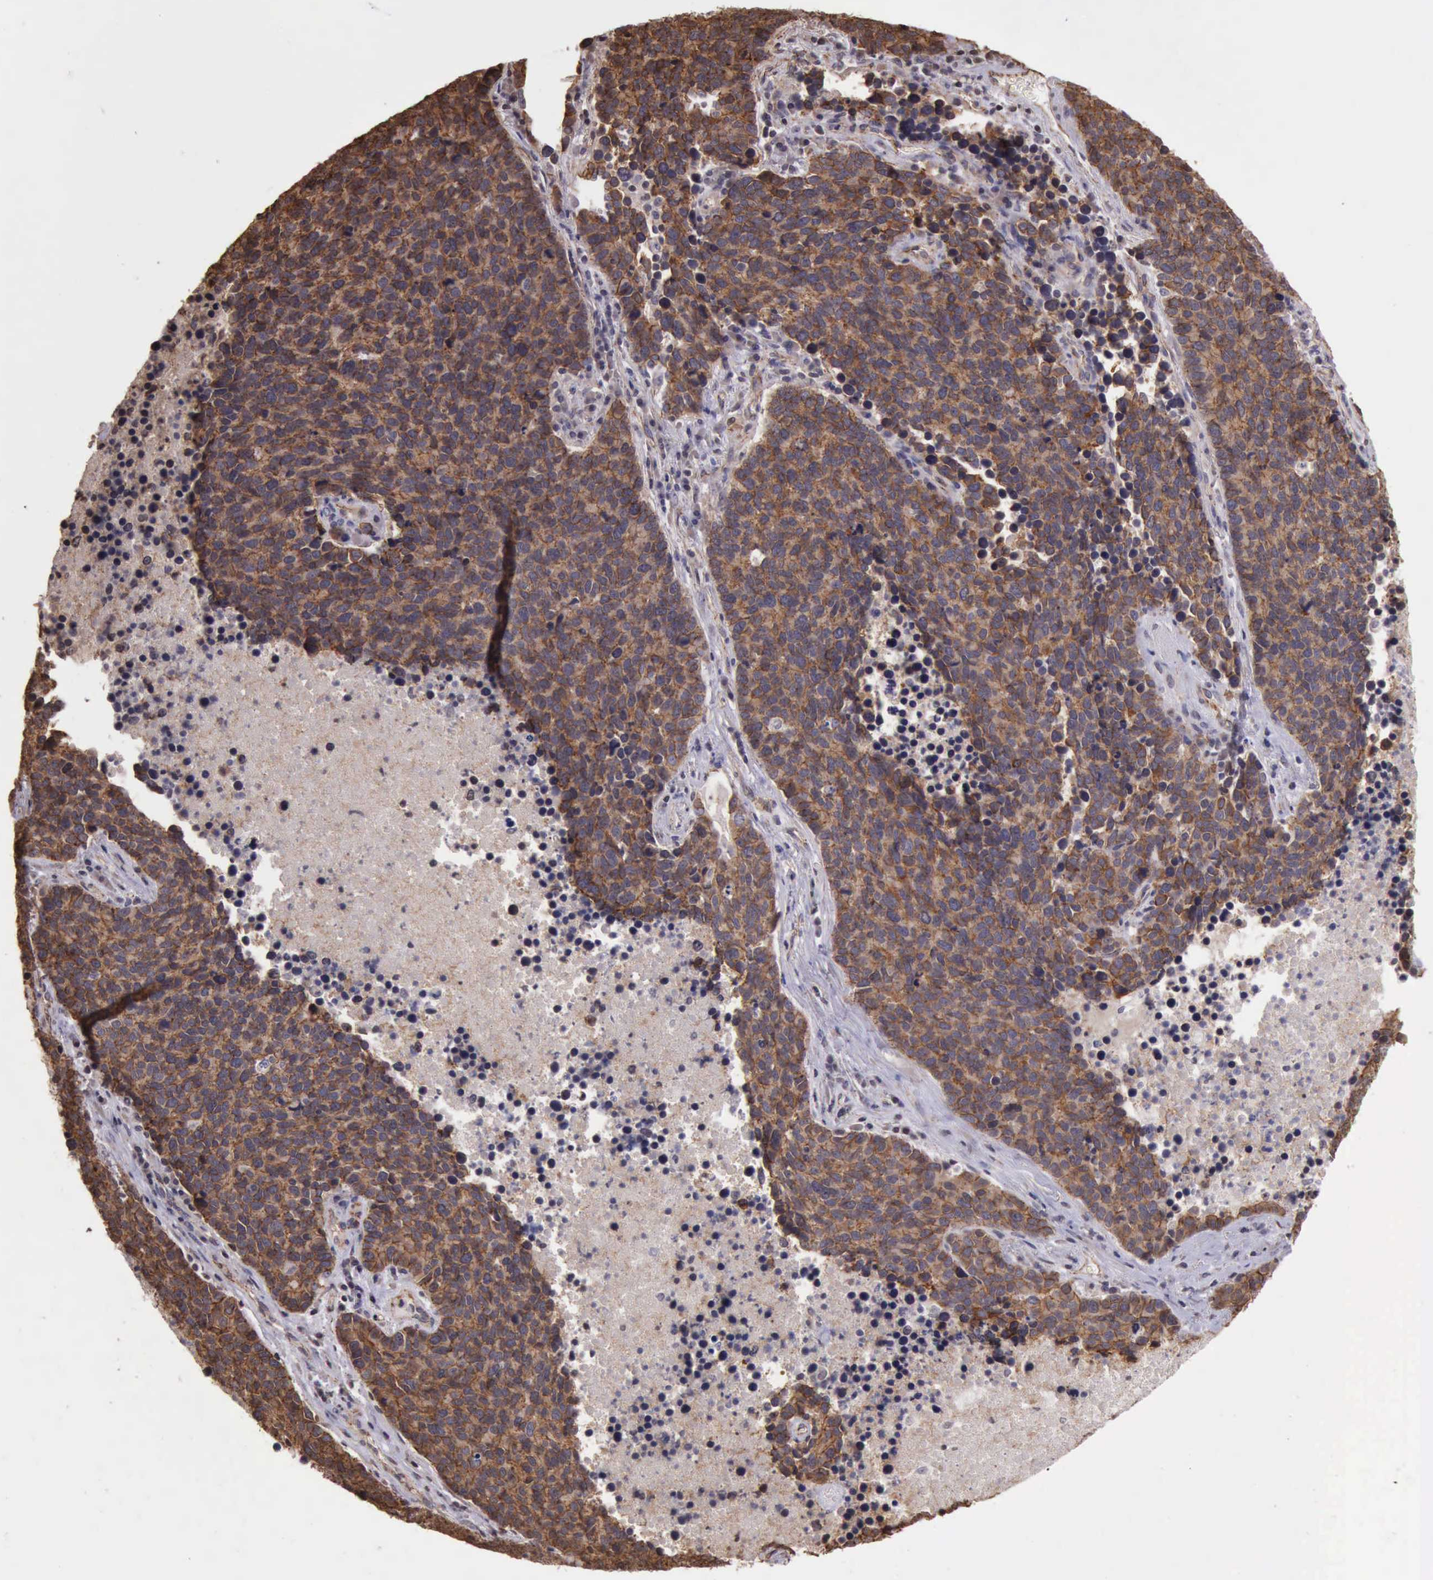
{"staining": {"intensity": "moderate", "quantity": ">75%", "location": "cytoplasmic/membranous"}, "tissue": "lung cancer", "cell_type": "Tumor cells", "image_type": "cancer", "snomed": [{"axis": "morphology", "description": "Neoplasm, malignant, NOS"}, {"axis": "topography", "description": "Lung"}], "caption": "Immunohistochemical staining of lung cancer demonstrates moderate cytoplasmic/membranous protein staining in approximately >75% of tumor cells. (DAB IHC with brightfield microscopy, high magnification).", "gene": "CTNNB1", "patient": {"sex": "female", "age": 75}}